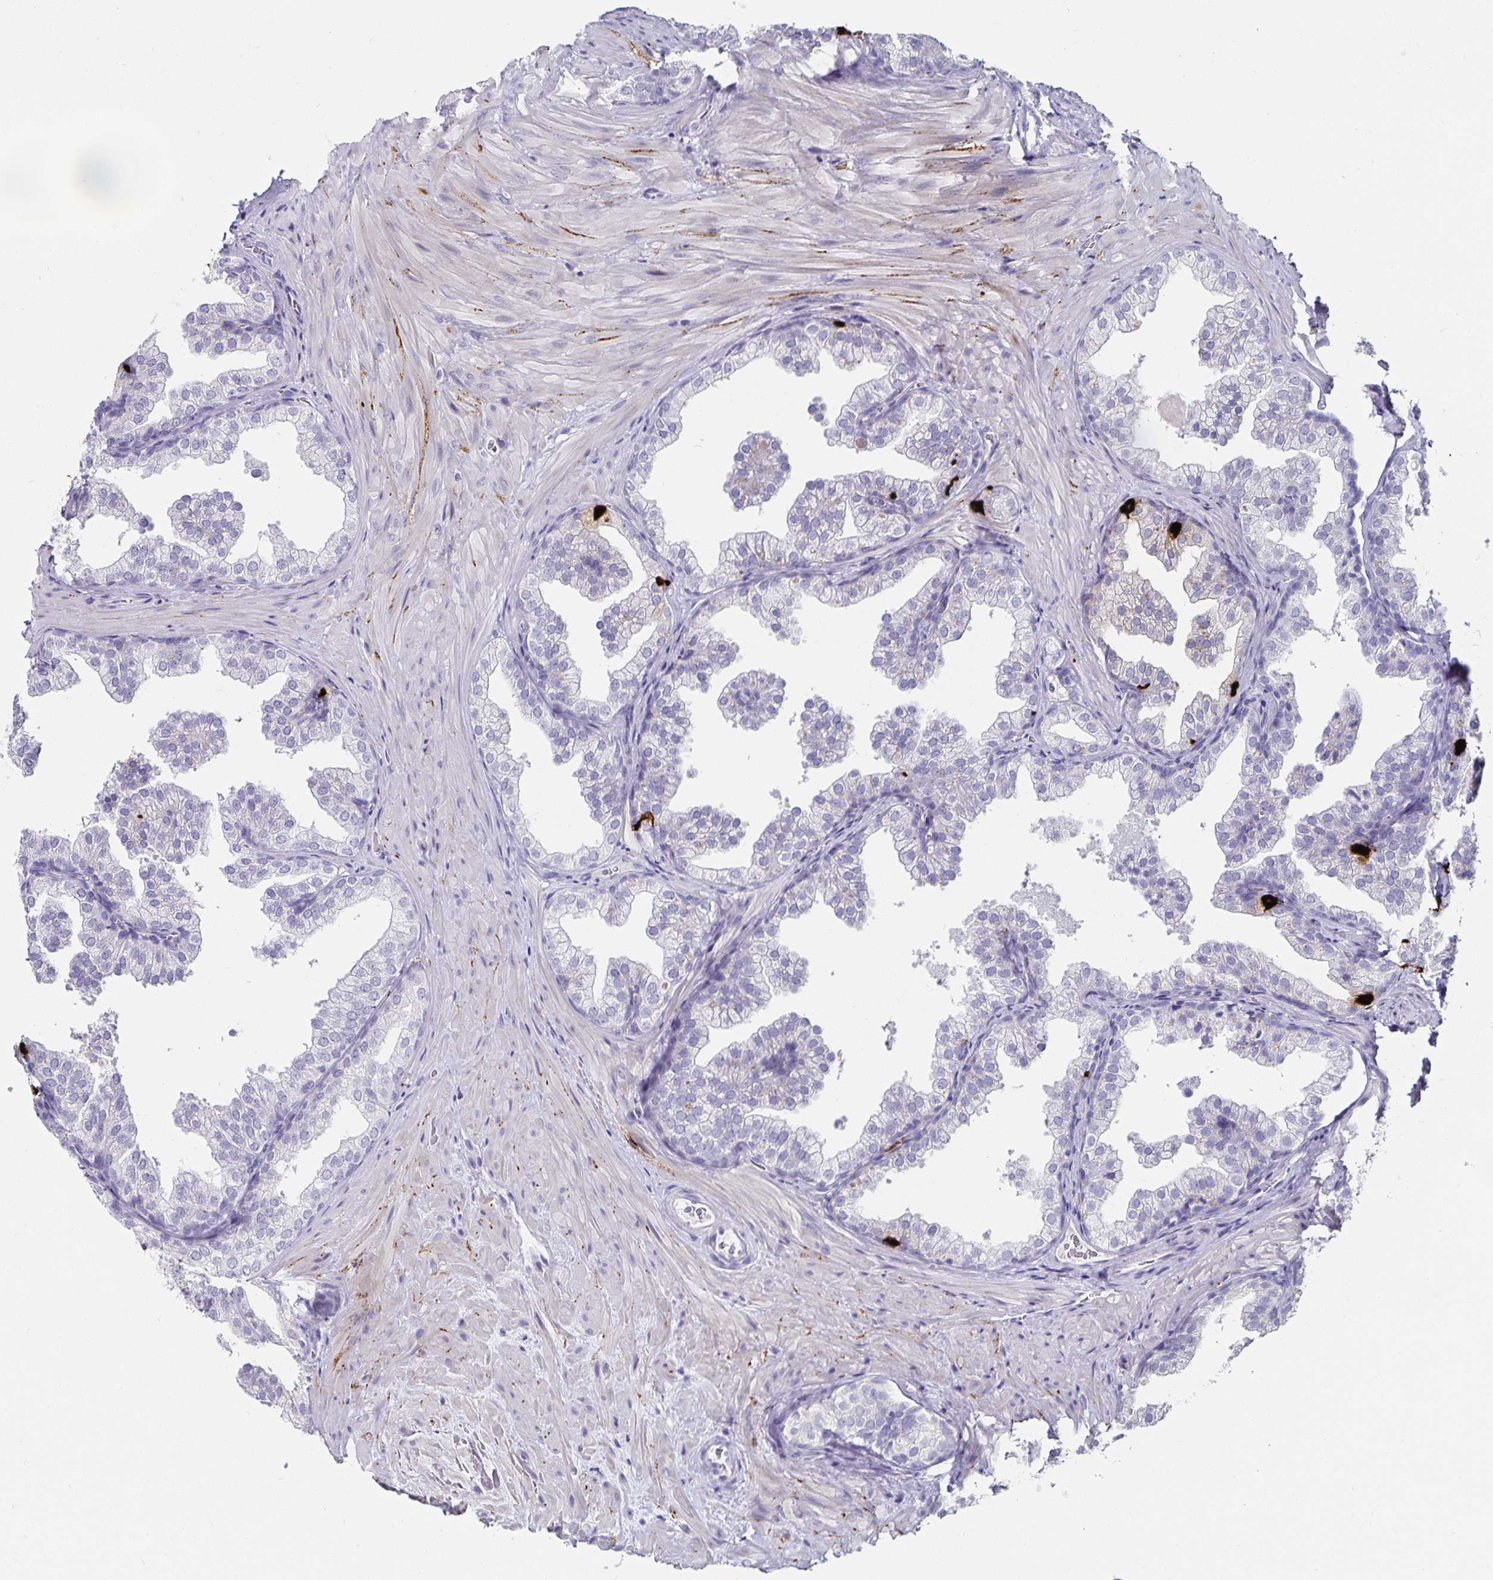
{"staining": {"intensity": "negative", "quantity": "none", "location": "none"}, "tissue": "prostate", "cell_type": "Glandular cells", "image_type": "normal", "snomed": [{"axis": "morphology", "description": "Normal tissue, NOS"}, {"axis": "topography", "description": "Prostate"}], "caption": "A high-resolution photomicrograph shows IHC staining of normal prostate, which demonstrates no significant expression in glandular cells. Nuclei are stained in blue.", "gene": "CHGA", "patient": {"sex": "male", "age": 37}}